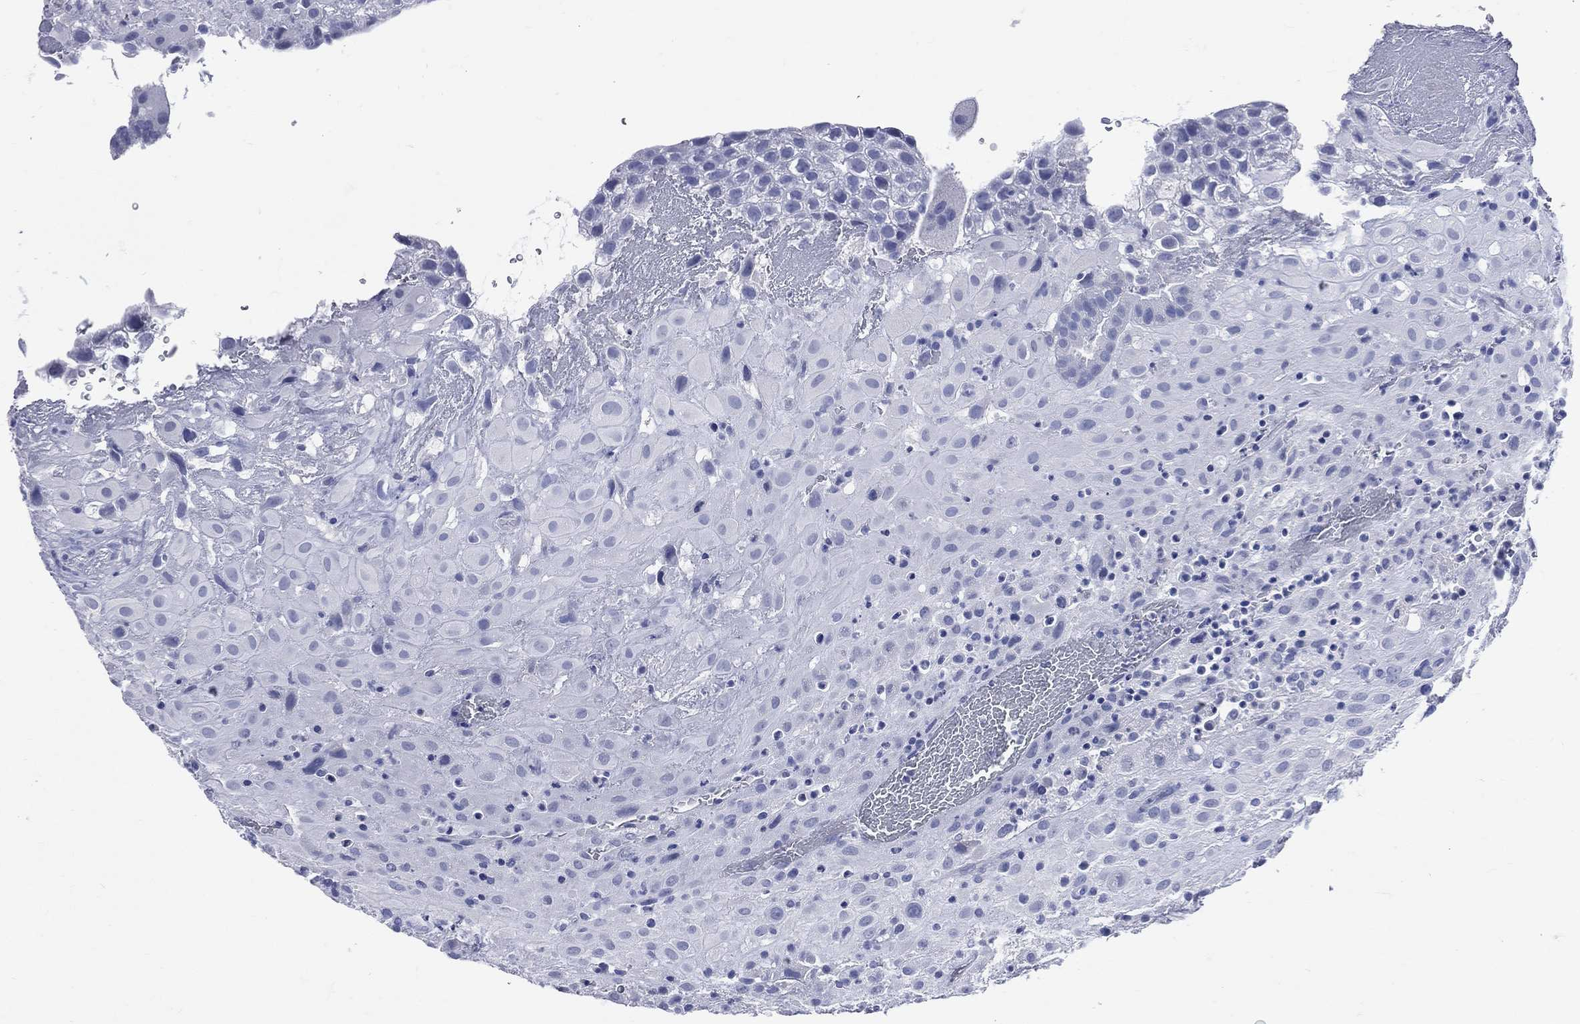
{"staining": {"intensity": "negative", "quantity": "none", "location": "none"}, "tissue": "placenta", "cell_type": "Decidual cells", "image_type": "normal", "snomed": [{"axis": "morphology", "description": "Normal tissue, NOS"}, {"axis": "topography", "description": "Placenta"}], "caption": "Placenta stained for a protein using IHC demonstrates no expression decidual cells.", "gene": "CYLC1", "patient": {"sex": "female", "age": 19}}